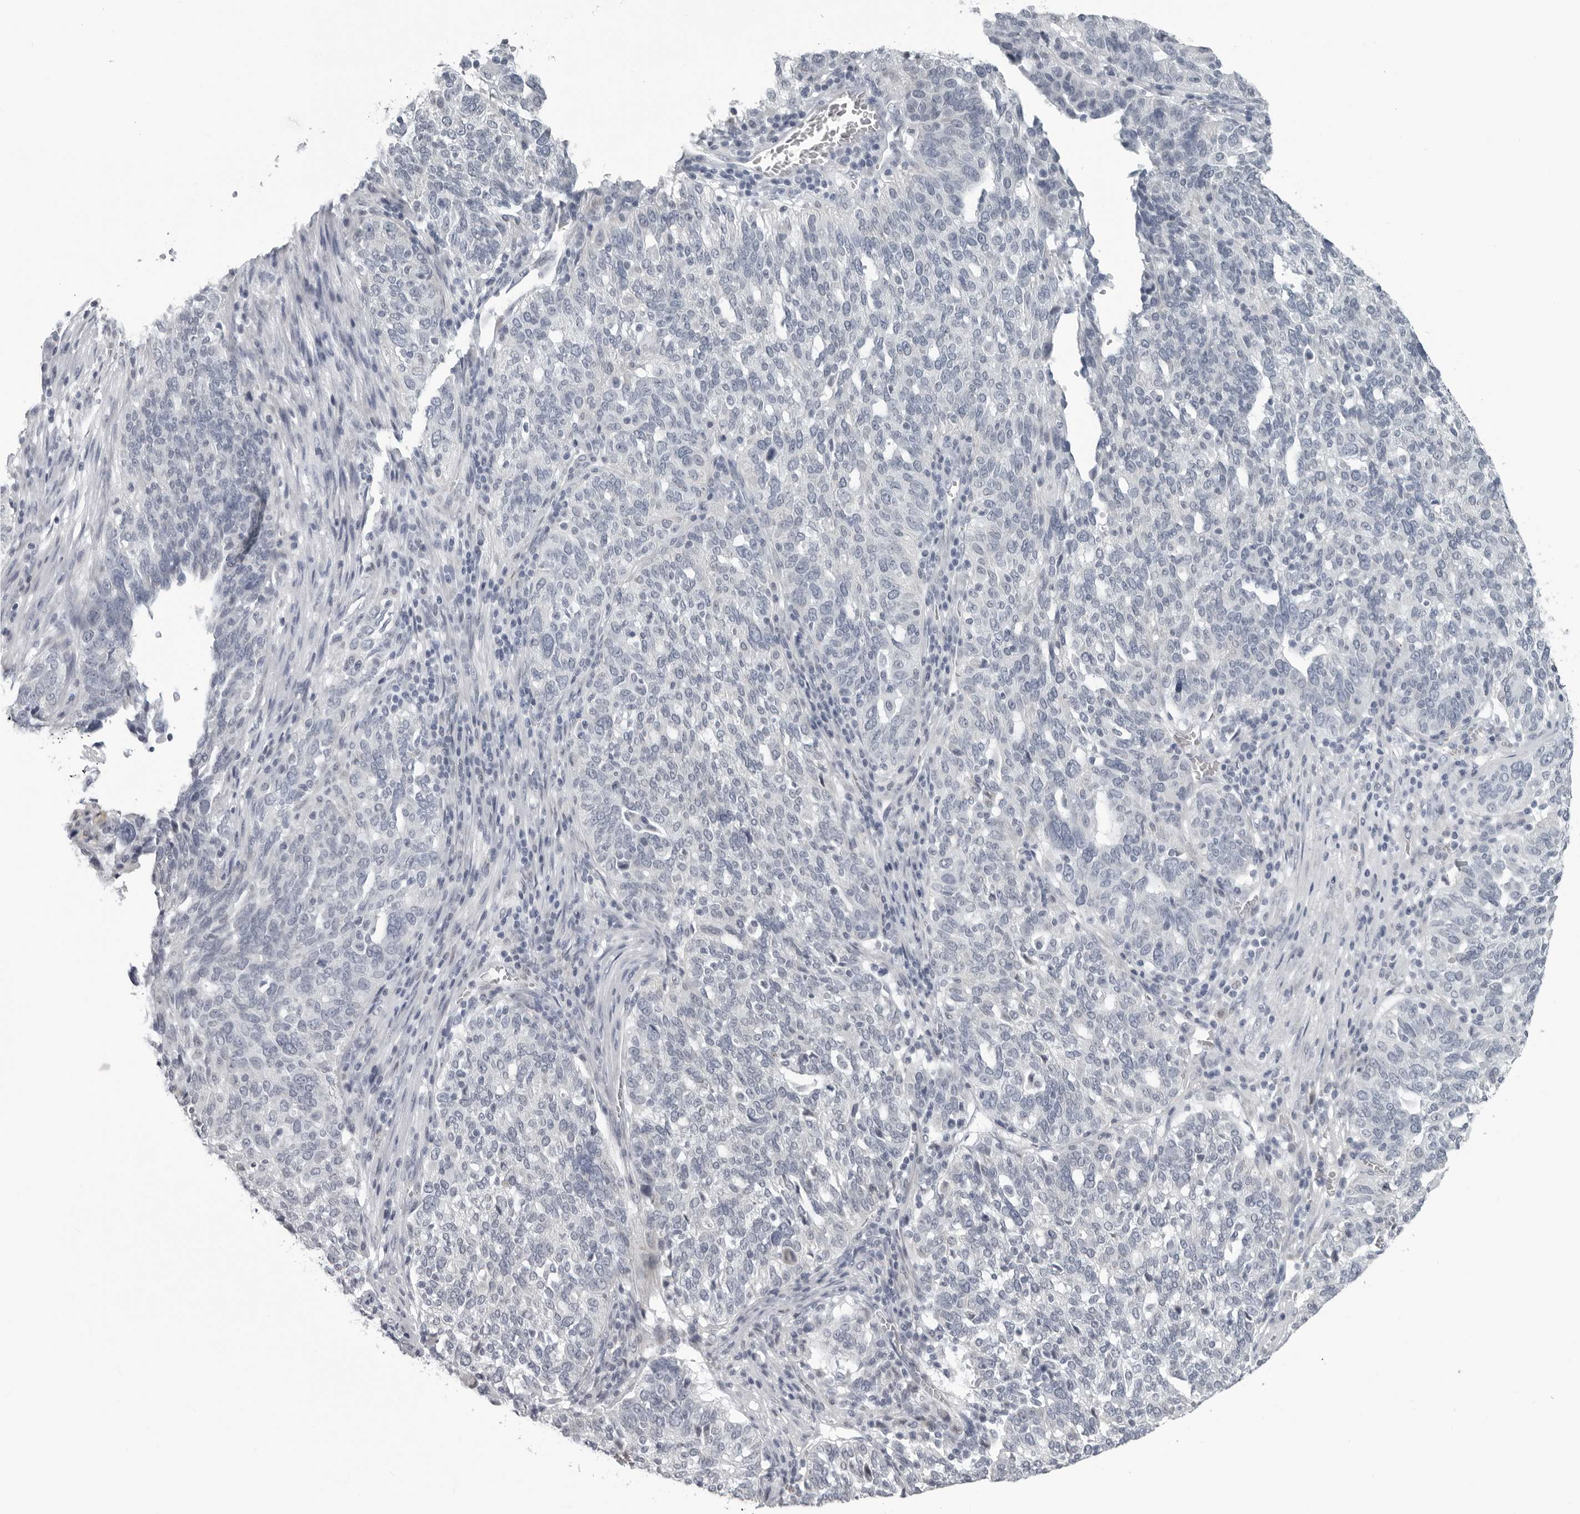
{"staining": {"intensity": "negative", "quantity": "none", "location": "none"}, "tissue": "ovarian cancer", "cell_type": "Tumor cells", "image_type": "cancer", "snomed": [{"axis": "morphology", "description": "Cystadenocarcinoma, serous, NOS"}, {"axis": "topography", "description": "Ovary"}], "caption": "This is a photomicrograph of IHC staining of ovarian cancer, which shows no positivity in tumor cells.", "gene": "OPLAH", "patient": {"sex": "female", "age": 59}}